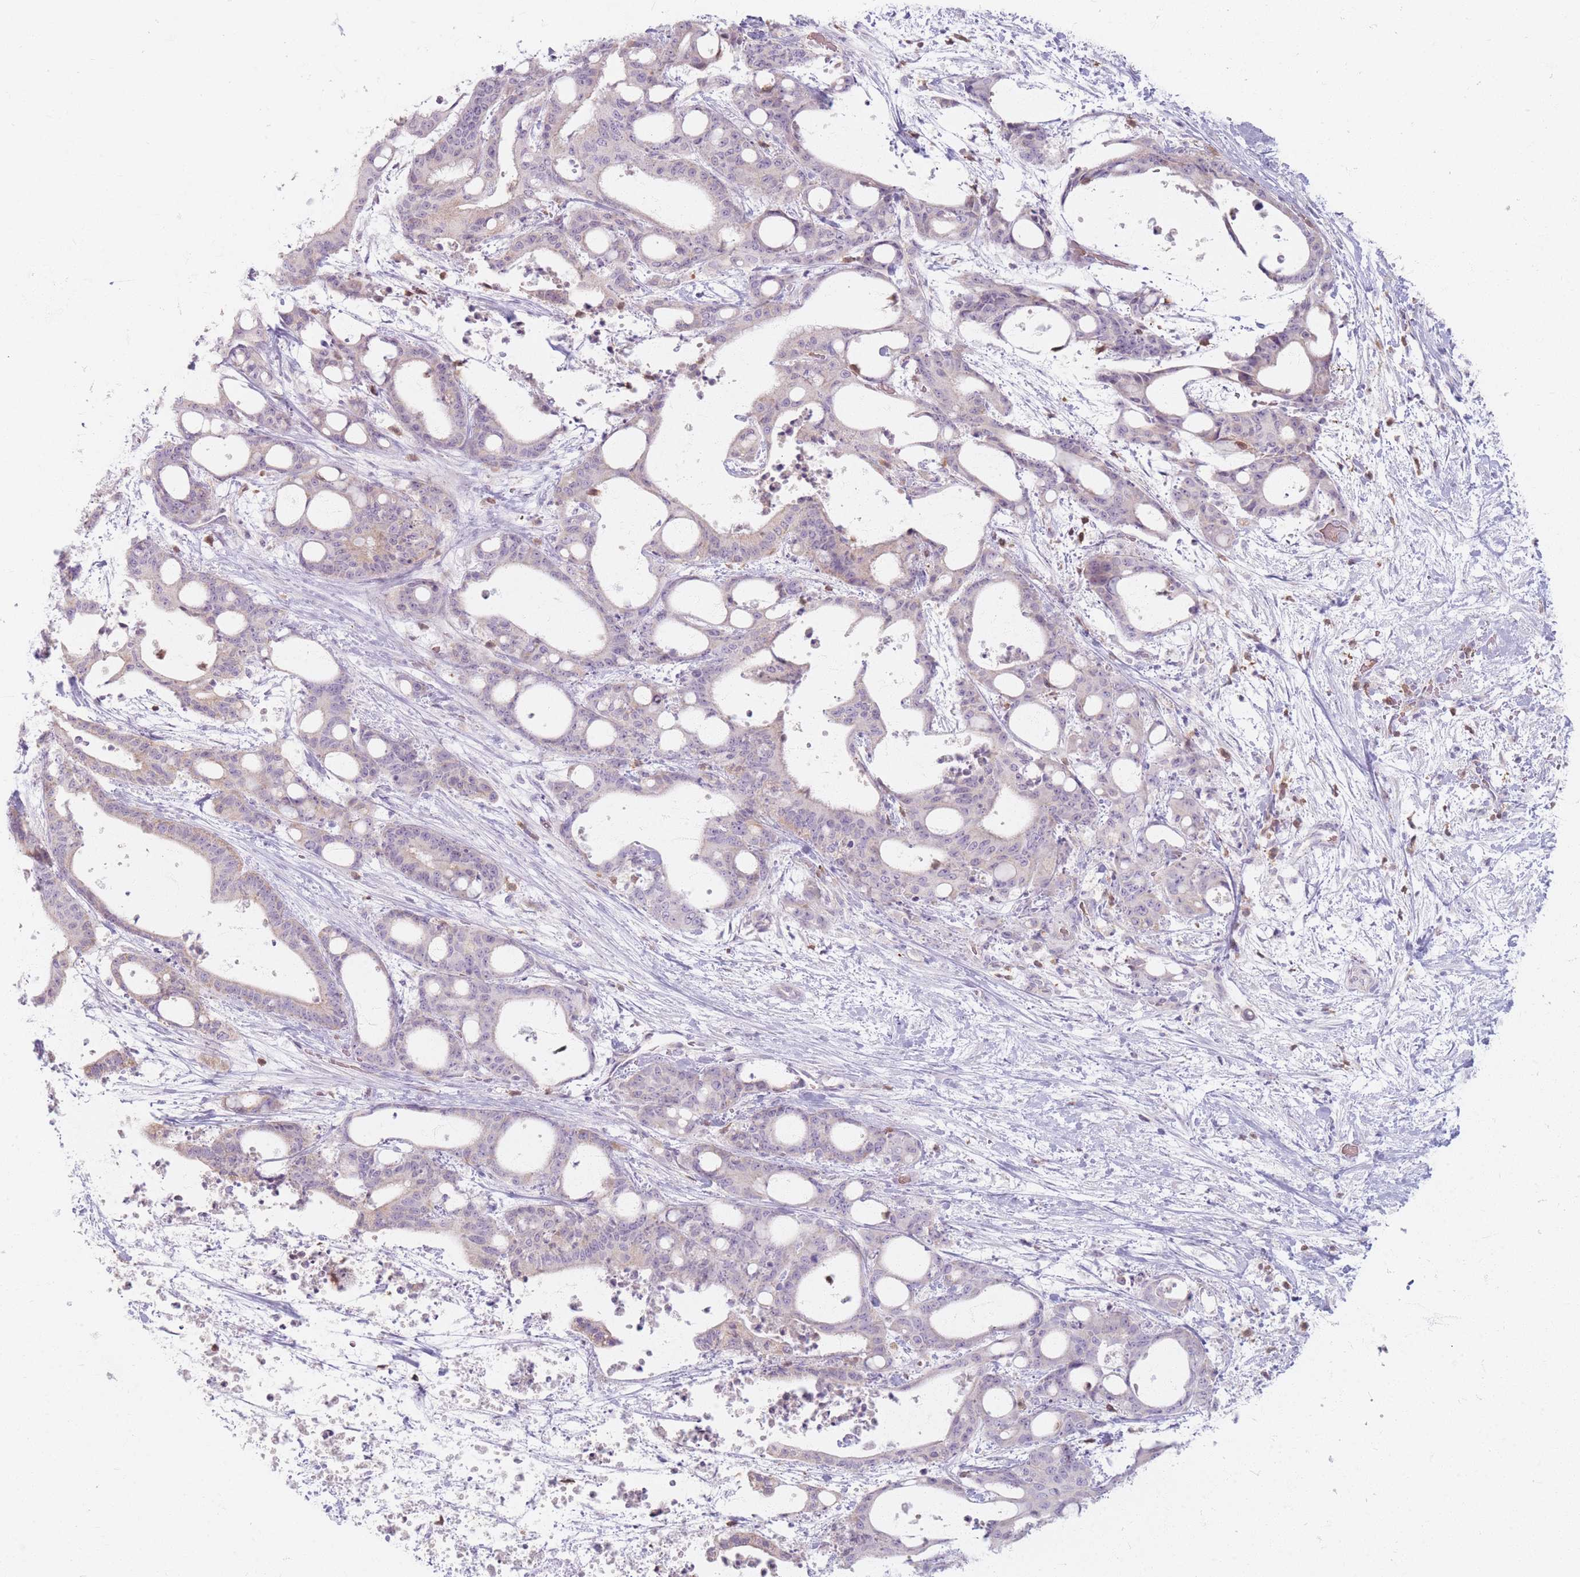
{"staining": {"intensity": "weak", "quantity": "<25%", "location": "cytoplasmic/membranous"}, "tissue": "liver cancer", "cell_type": "Tumor cells", "image_type": "cancer", "snomed": [{"axis": "morphology", "description": "Normal tissue, NOS"}, {"axis": "morphology", "description": "Cholangiocarcinoma"}, {"axis": "topography", "description": "Liver"}, {"axis": "topography", "description": "Peripheral nerve tissue"}], "caption": "Immunohistochemistry (IHC) histopathology image of neoplastic tissue: human liver cancer stained with DAB (3,3'-diaminobenzidine) shows no significant protein positivity in tumor cells.", "gene": "CHCHD7", "patient": {"sex": "female", "age": 73}}